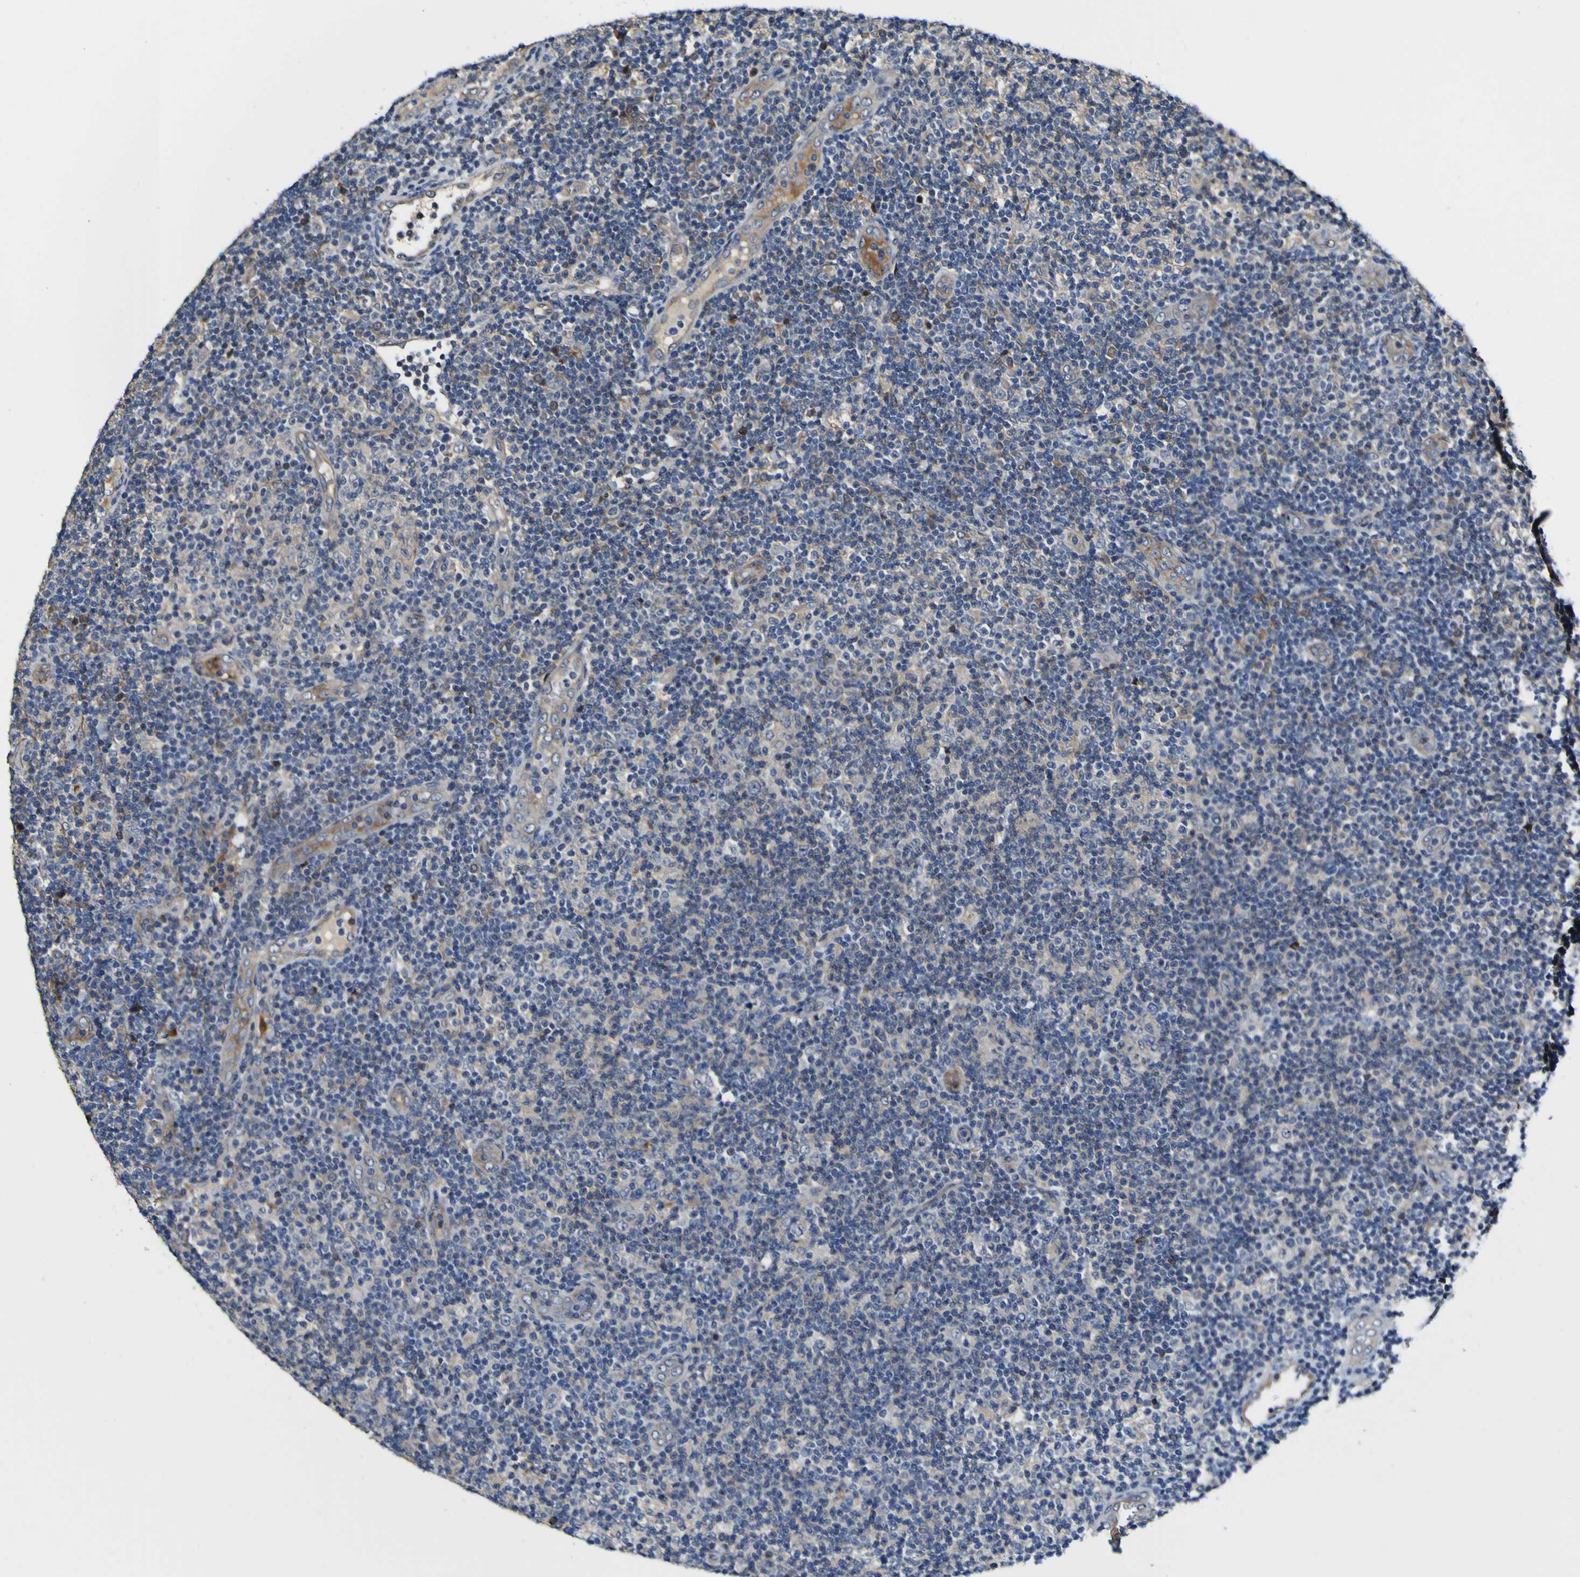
{"staining": {"intensity": "negative", "quantity": "none", "location": "none"}, "tissue": "lymphoma", "cell_type": "Tumor cells", "image_type": "cancer", "snomed": [{"axis": "morphology", "description": "Malignant lymphoma, non-Hodgkin's type, Low grade"}, {"axis": "topography", "description": "Lymph node"}], "caption": "Immunohistochemical staining of lymphoma displays no significant positivity in tumor cells.", "gene": "CCL2", "patient": {"sex": "male", "age": 83}}